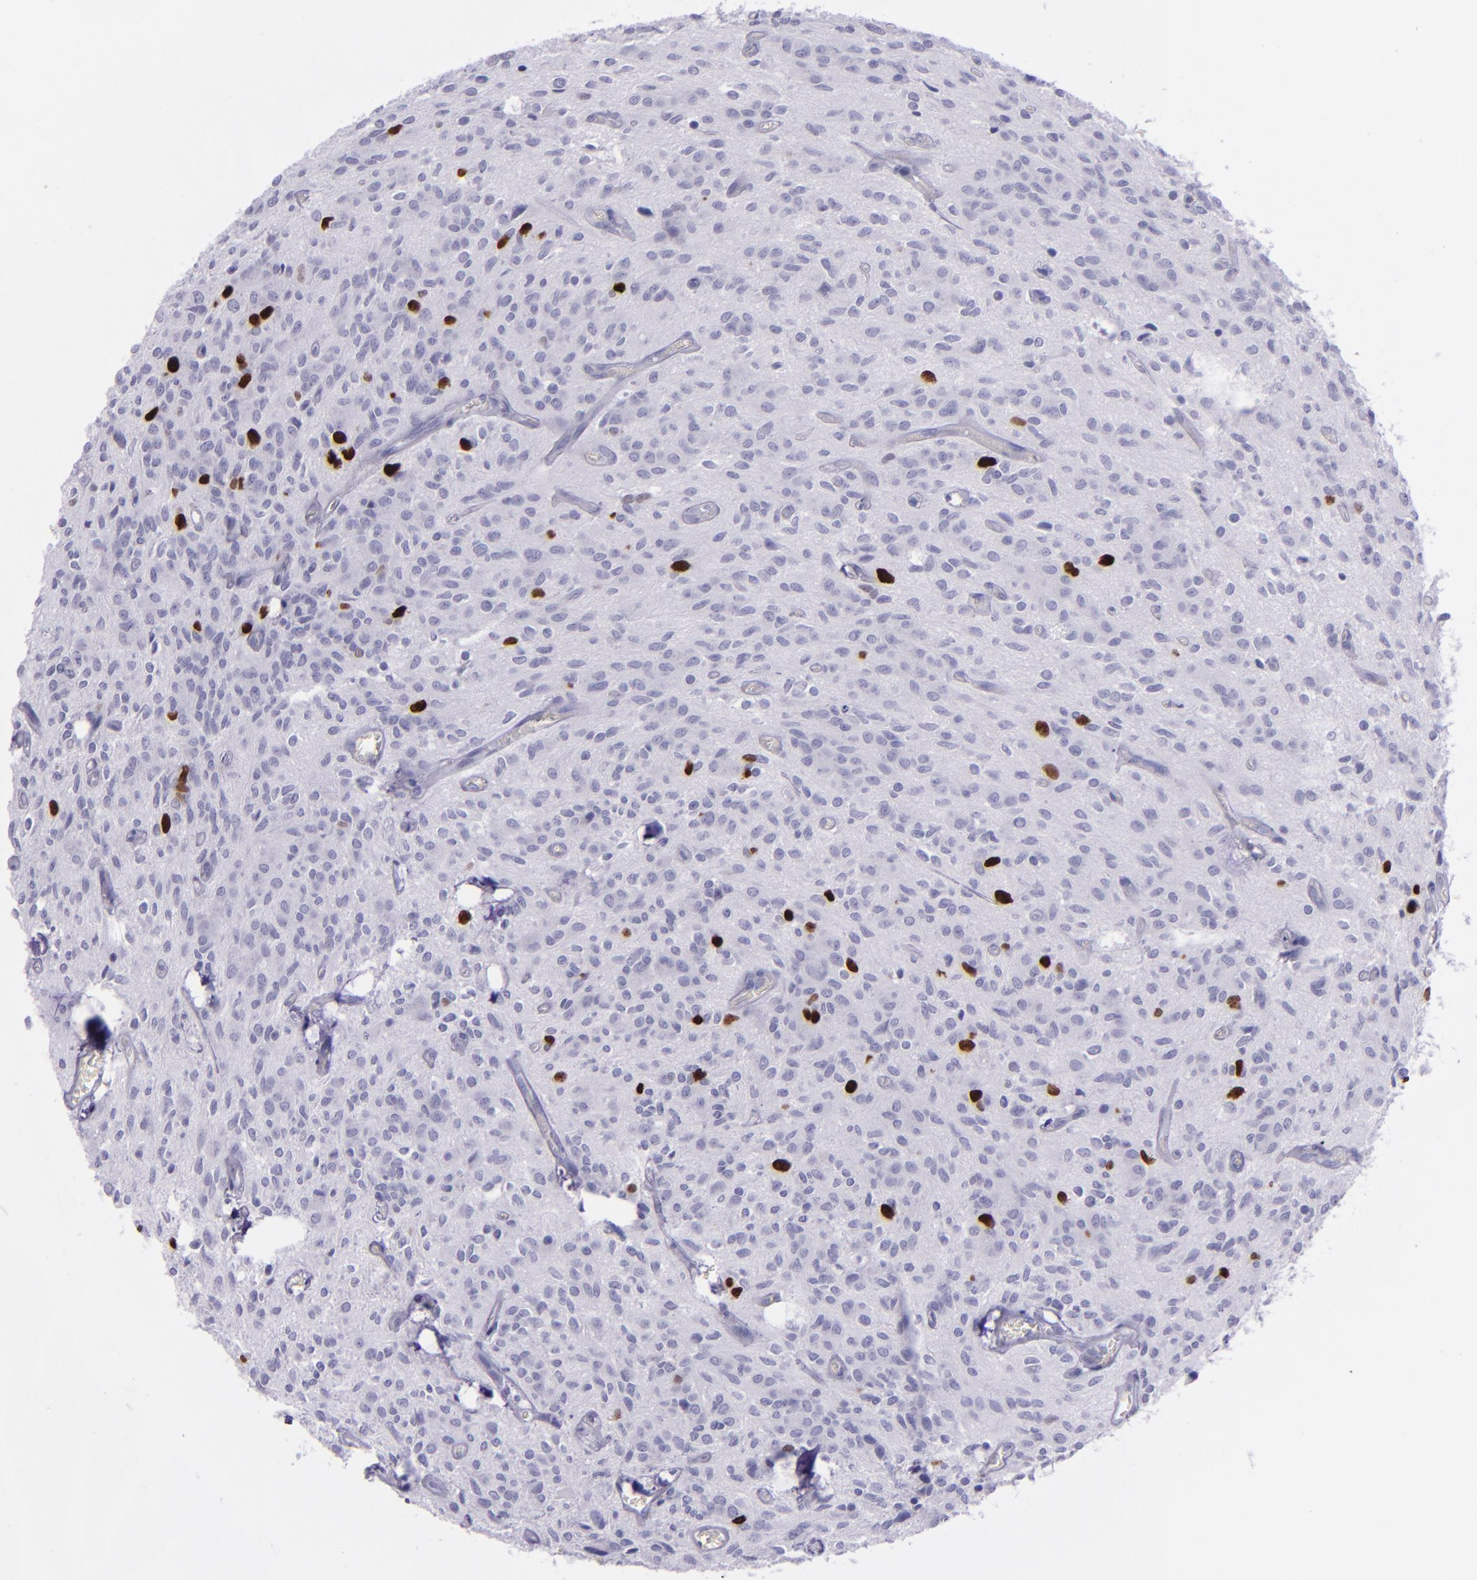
{"staining": {"intensity": "strong", "quantity": "<25%", "location": "nuclear"}, "tissue": "glioma", "cell_type": "Tumor cells", "image_type": "cancer", "snomed": [{"axis": "morphology", "description": "Glioma, malignant, Low grade"}, {"axis": "topography", "description": "Brain"}], "caption": "Protein positivity by IHC exhibits strong nuclear staining in approximately <25% of tumor cells in malignant glioma (low-grade). (Stains: DAB in brown, nuclei in blue, Microscopy: brightfield microscopy at high magnification).", "gene": "TOP2A", "patient": {"sex": "female", "age": 15}}